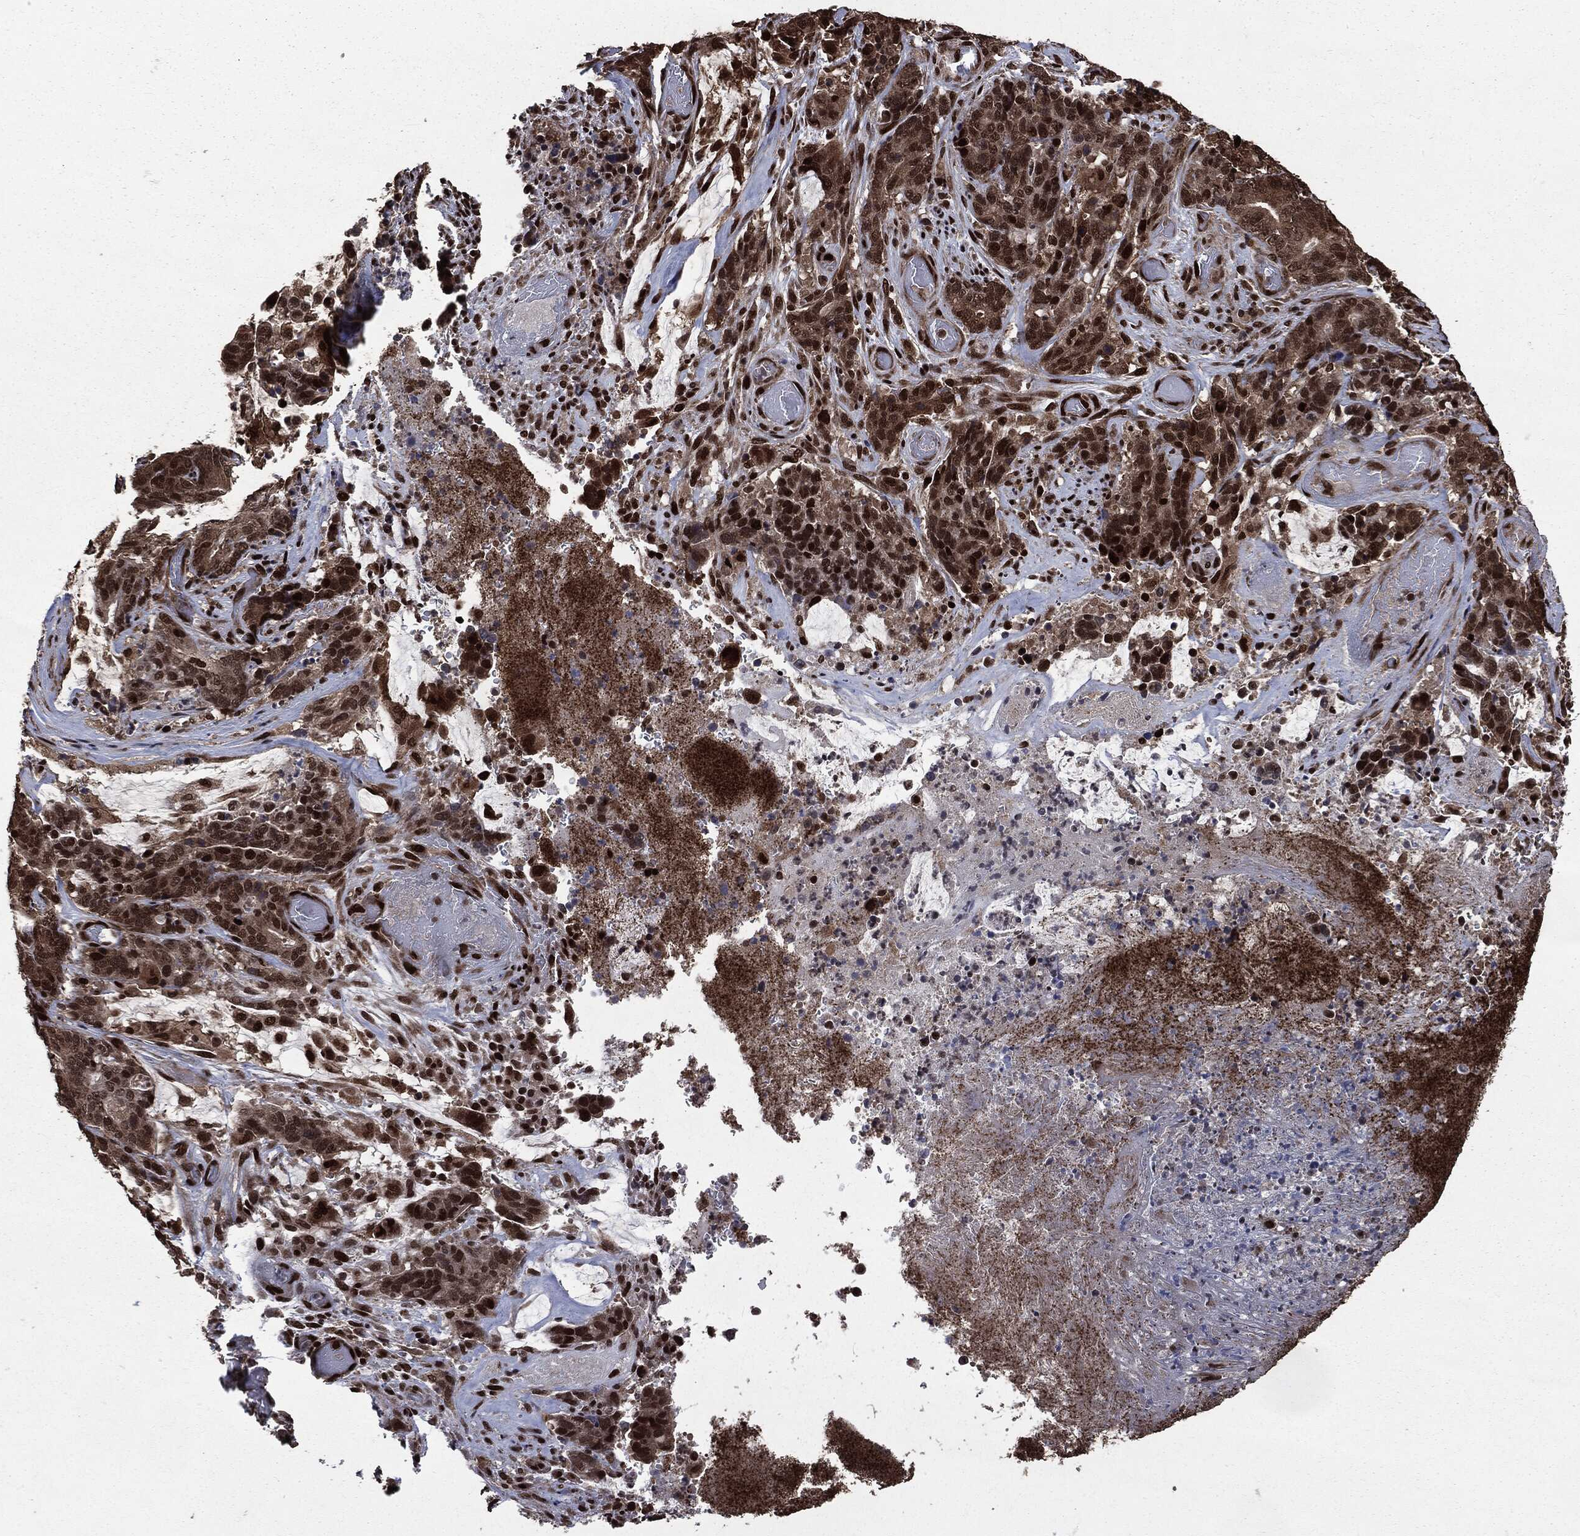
{"staining": {"intensity": "strong", "quantity": ">75%", "location": "cytoplasmic/membranous,nuclear"}, "tissue": "stomach cancer", "cell_type": "Tumor cells", "image_type": "cancer", "snomed": [{"axis": "morphology", "description": "Normal tissue, NOS"}, {"axis": "morphology", "description": "Adenocarcinoma, NOS"}, {"axis": "topography", "description": "Stomach"}], "caption": "Strong cytoplasmic/membranous and nuclear protein positivity is identified in approximately >75% of tumor cells in stomach cancer (adenocarcinoma).", "gene": "DVL2", "patient": {"sex": "female", "age": 64}}